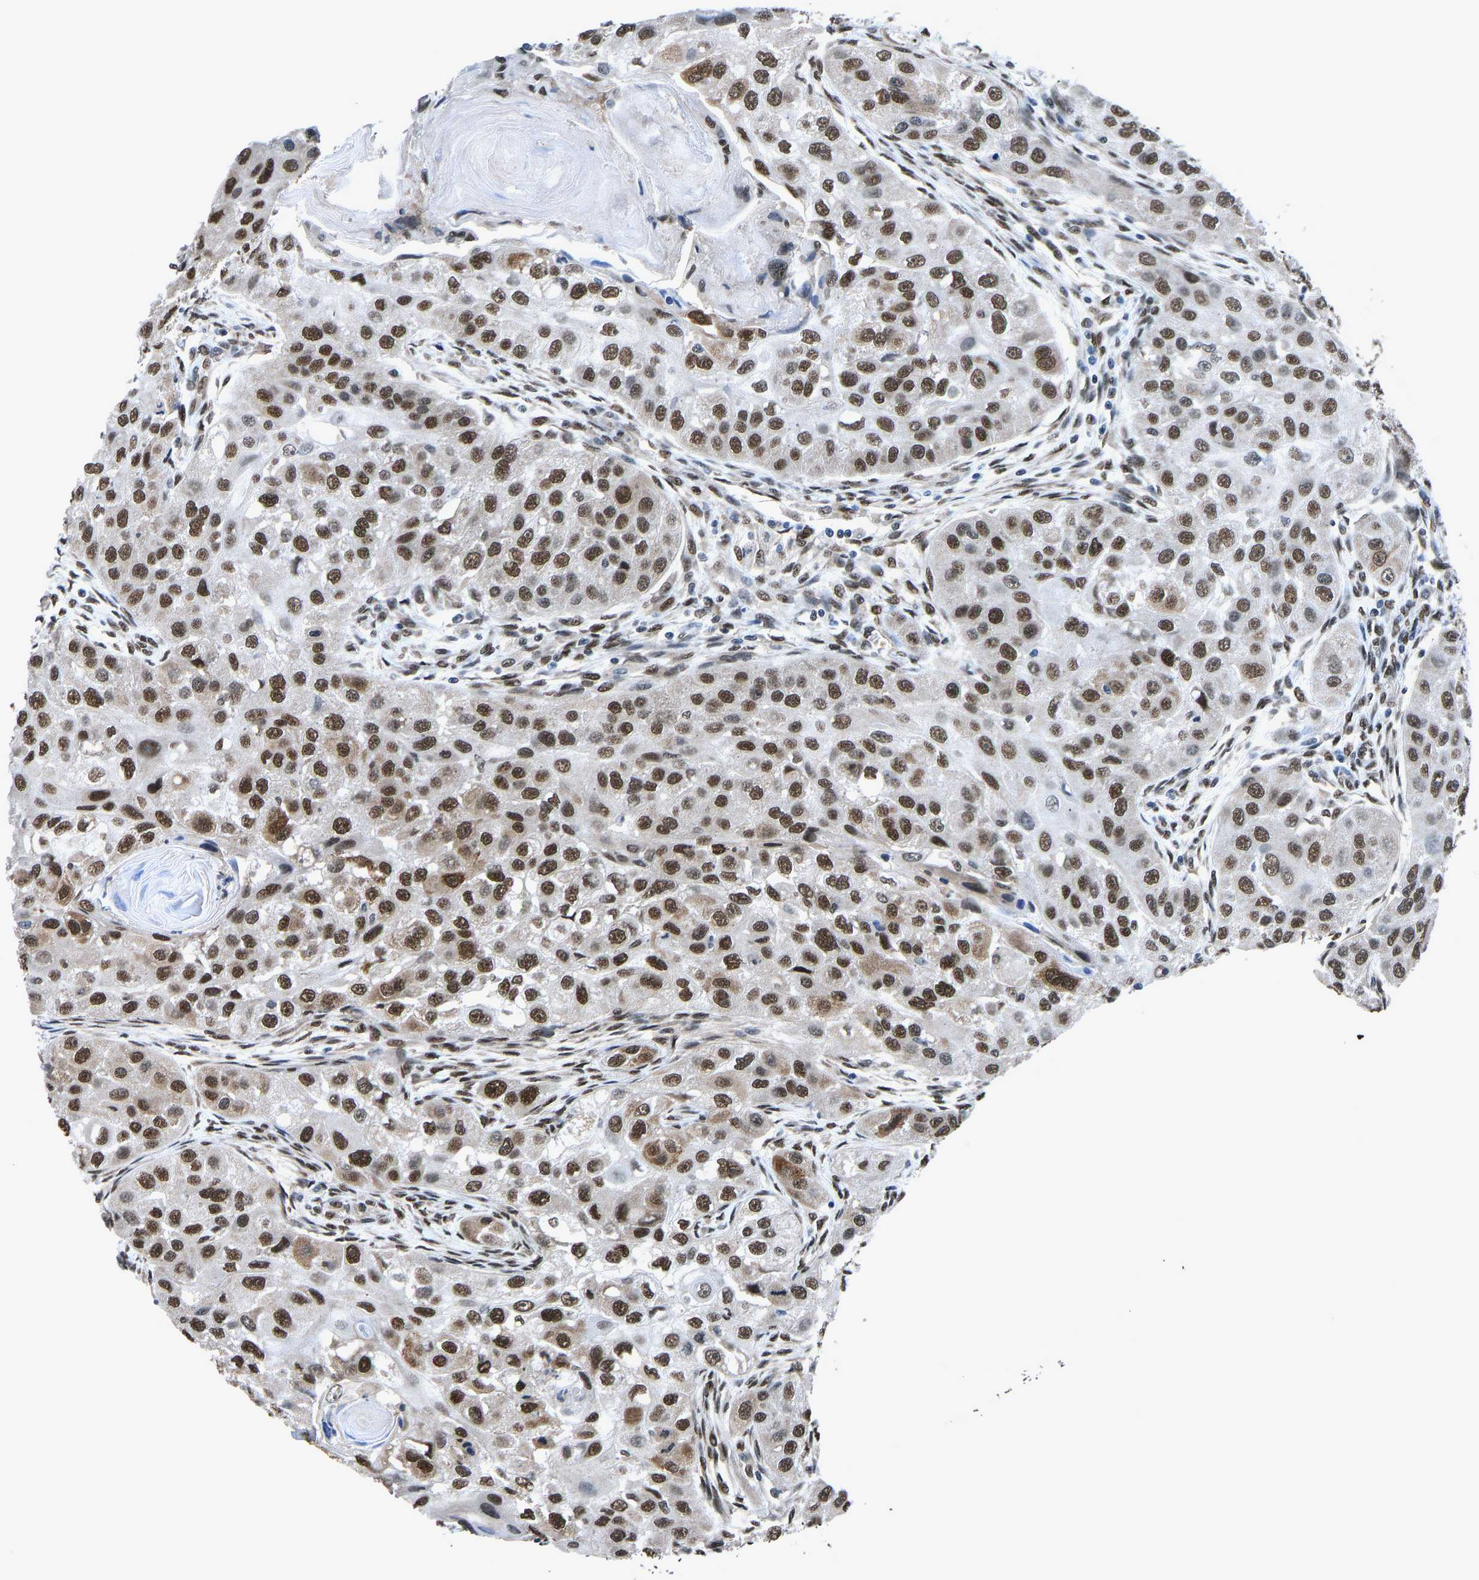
{"staining": {"intensity": "strong", "quantity": ">75%", "location": "cytoplasmic/membranous,nuclear"}, "tissue": "head and neck cancer", "cell_type": "Tumor cells", "image_type": "cancer", "snomed": [{"axis": "morphology", "description": "Normal tissue, NOS"}, {"axis": "morphology", "description": "Squamous cell carcinoma, NOS"}, {"axis": "topography", "description": "Skeletal muscle"}, {"axis": "topography", "description": "Head-Neck"}], "caption": "An image showing strong cytoplasmic/membranous and nuclear expression in approximately >75% of tumor cells in head and neck cancer (squamous cell carcinoma), as visualized by brown immunohistochemical staining.", "gene": "FOS", "patient": {"sex": "male", "age": 51}}